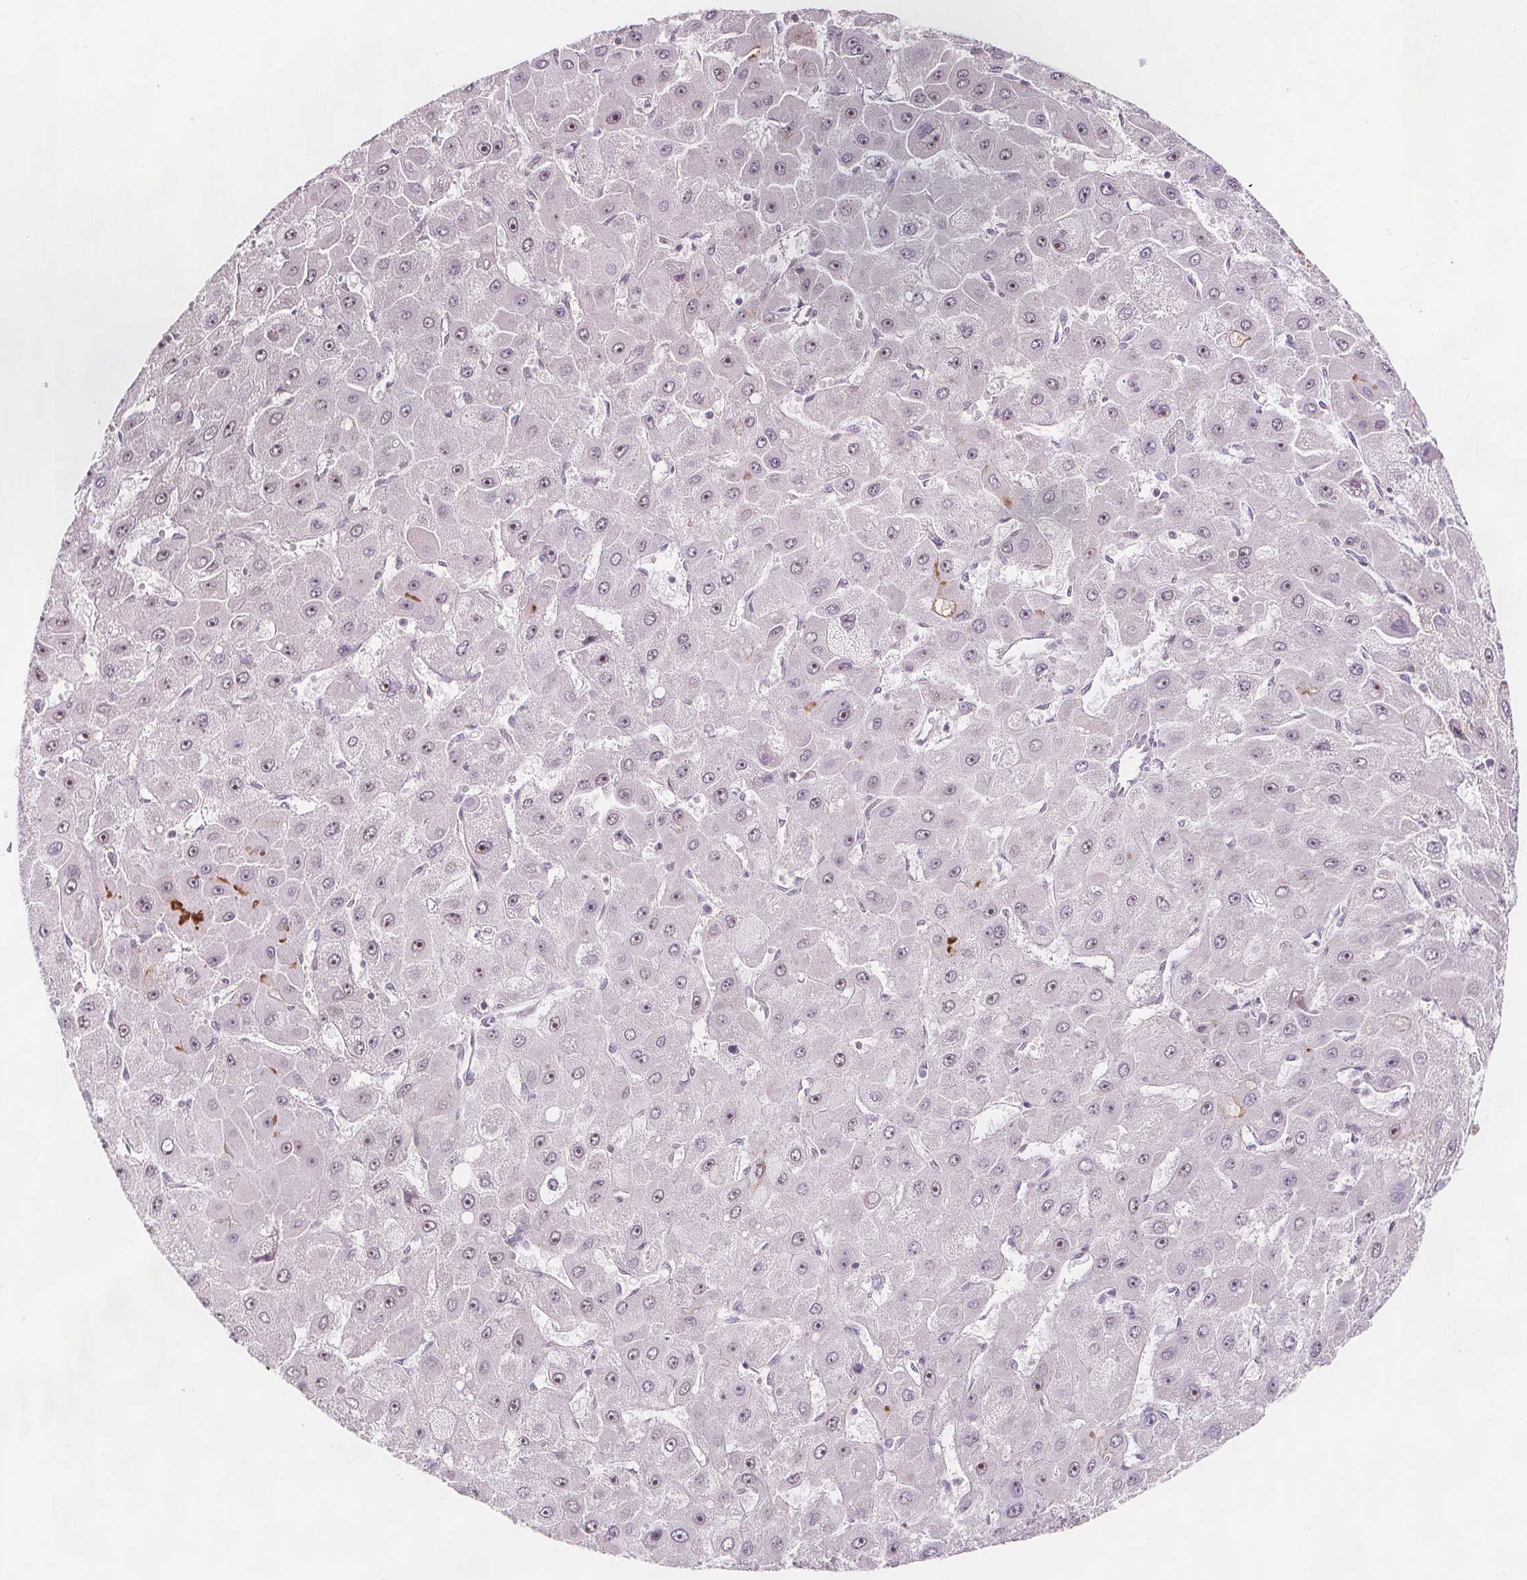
{"staining": {"intensity": "negative", "quantity": "none", "location": "none"}, "tissue": "liver cancer", "cell_type": "Tumor cells", "image_type": "cancer", "snomed": [{"axis": "morphology", "description": "Carcinoma, Hepatocellular, NOS"}, {"axis": "topography", "description": "Liver"}], "caption": "Tumor cells are negative for protein expression in human liver cancer.", "gene": "C1orf167", "patient": {"sex": "female", "age": 25}}